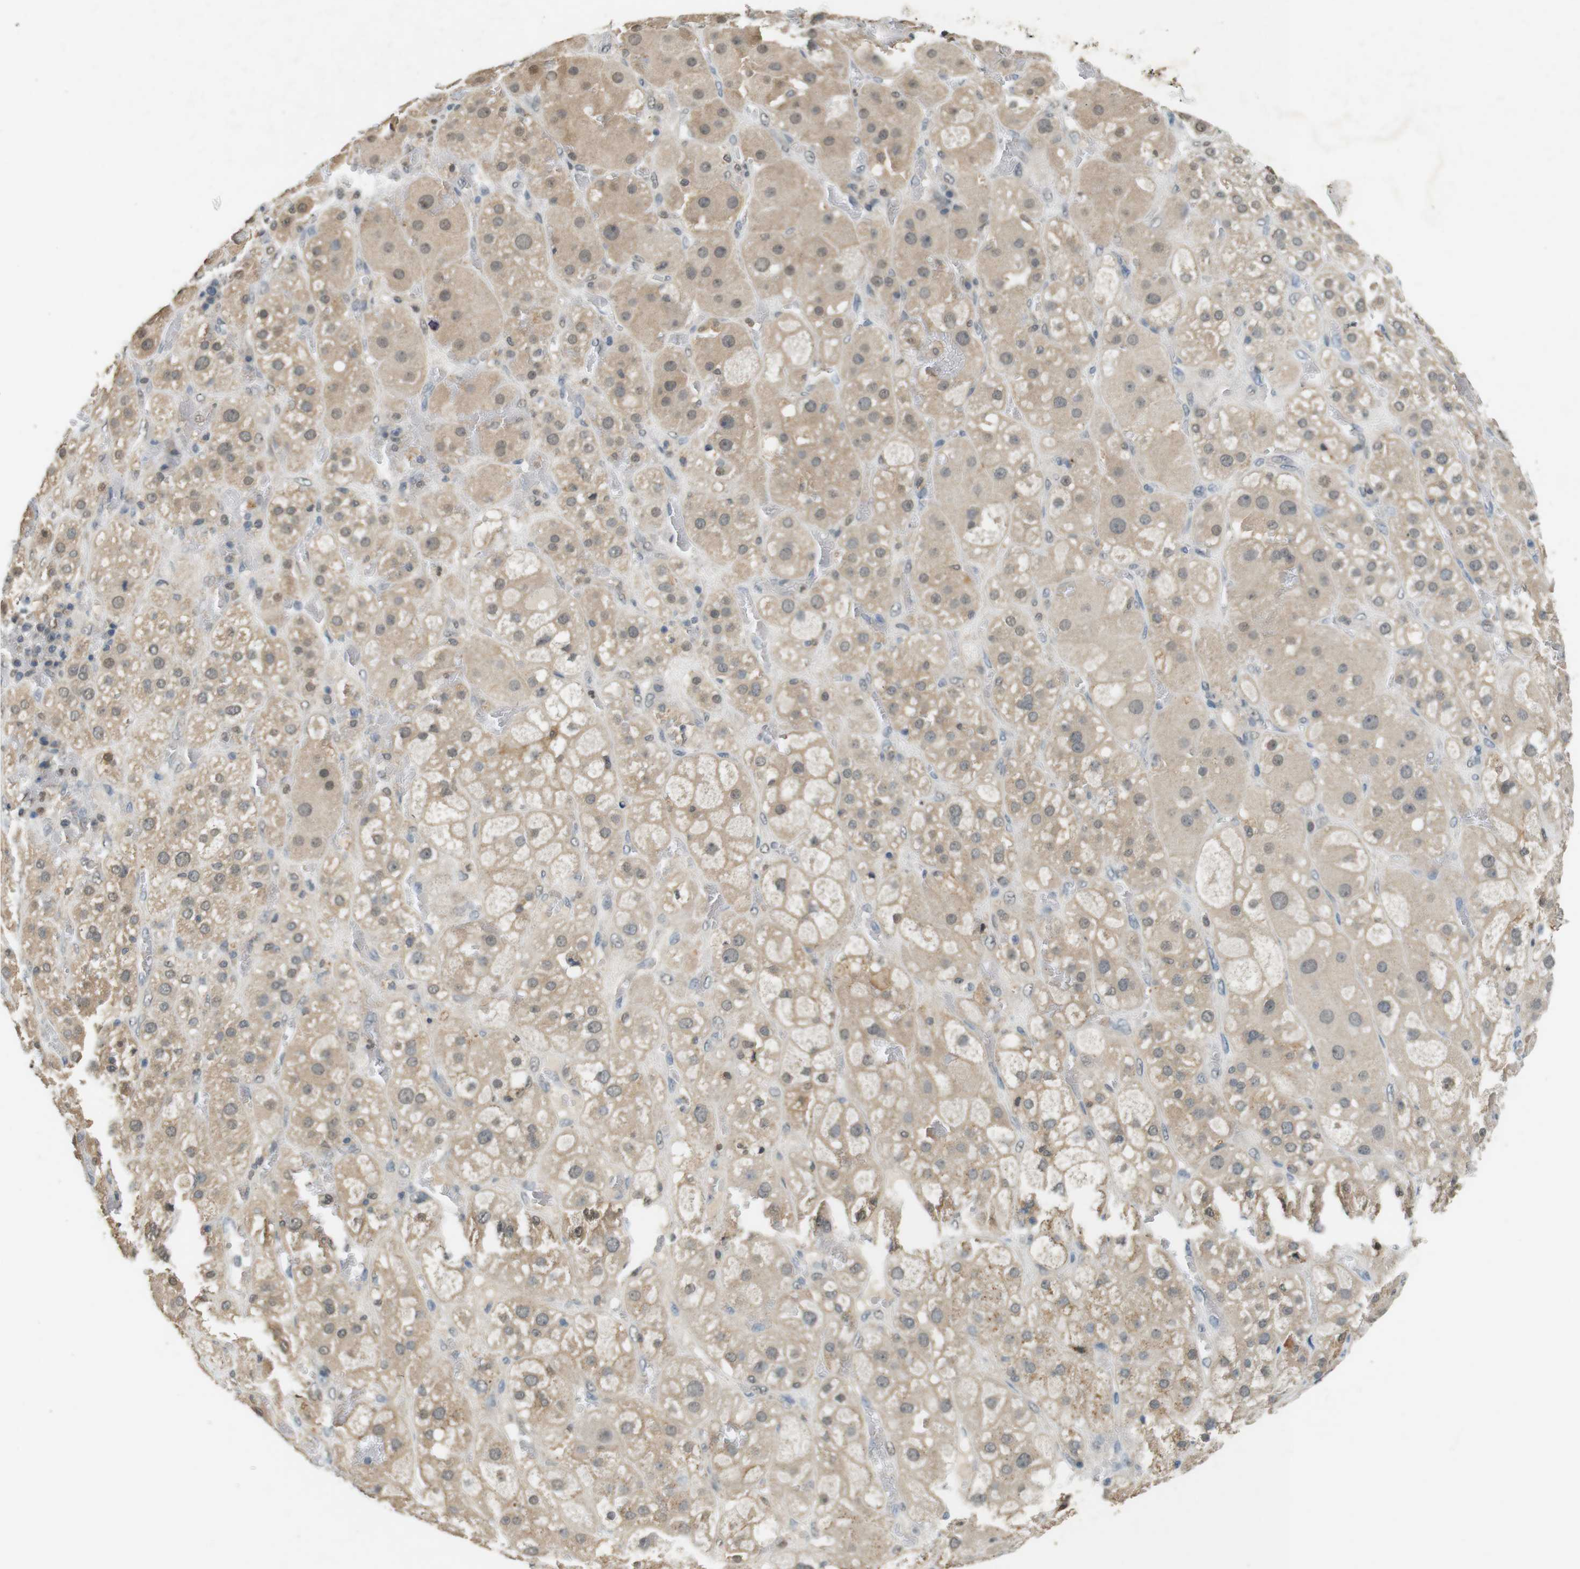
{"staining": {"intensity": "weak", "quantity": ">75%", "location": "cytoplasmic/membranous,nuclear"}, "tissue": "adrenal gland", "cell_type": "Glandular cells", "image_type": "normal", "snomed": [{"axis": "morphology", "description": "Normal tissue, NOS"}, {"axis": "topography", "description": "Adrenal gland"}], "caption": "Immunohistochemical staining of unremarkable adrenal gland exhibits >75% levels of weak cytoplasmic/membranous,nuclear protein positivity in approximately >75% of glandular cells.", "gene": "CDK14", "patient": {"sex": "female", "age": 47}}